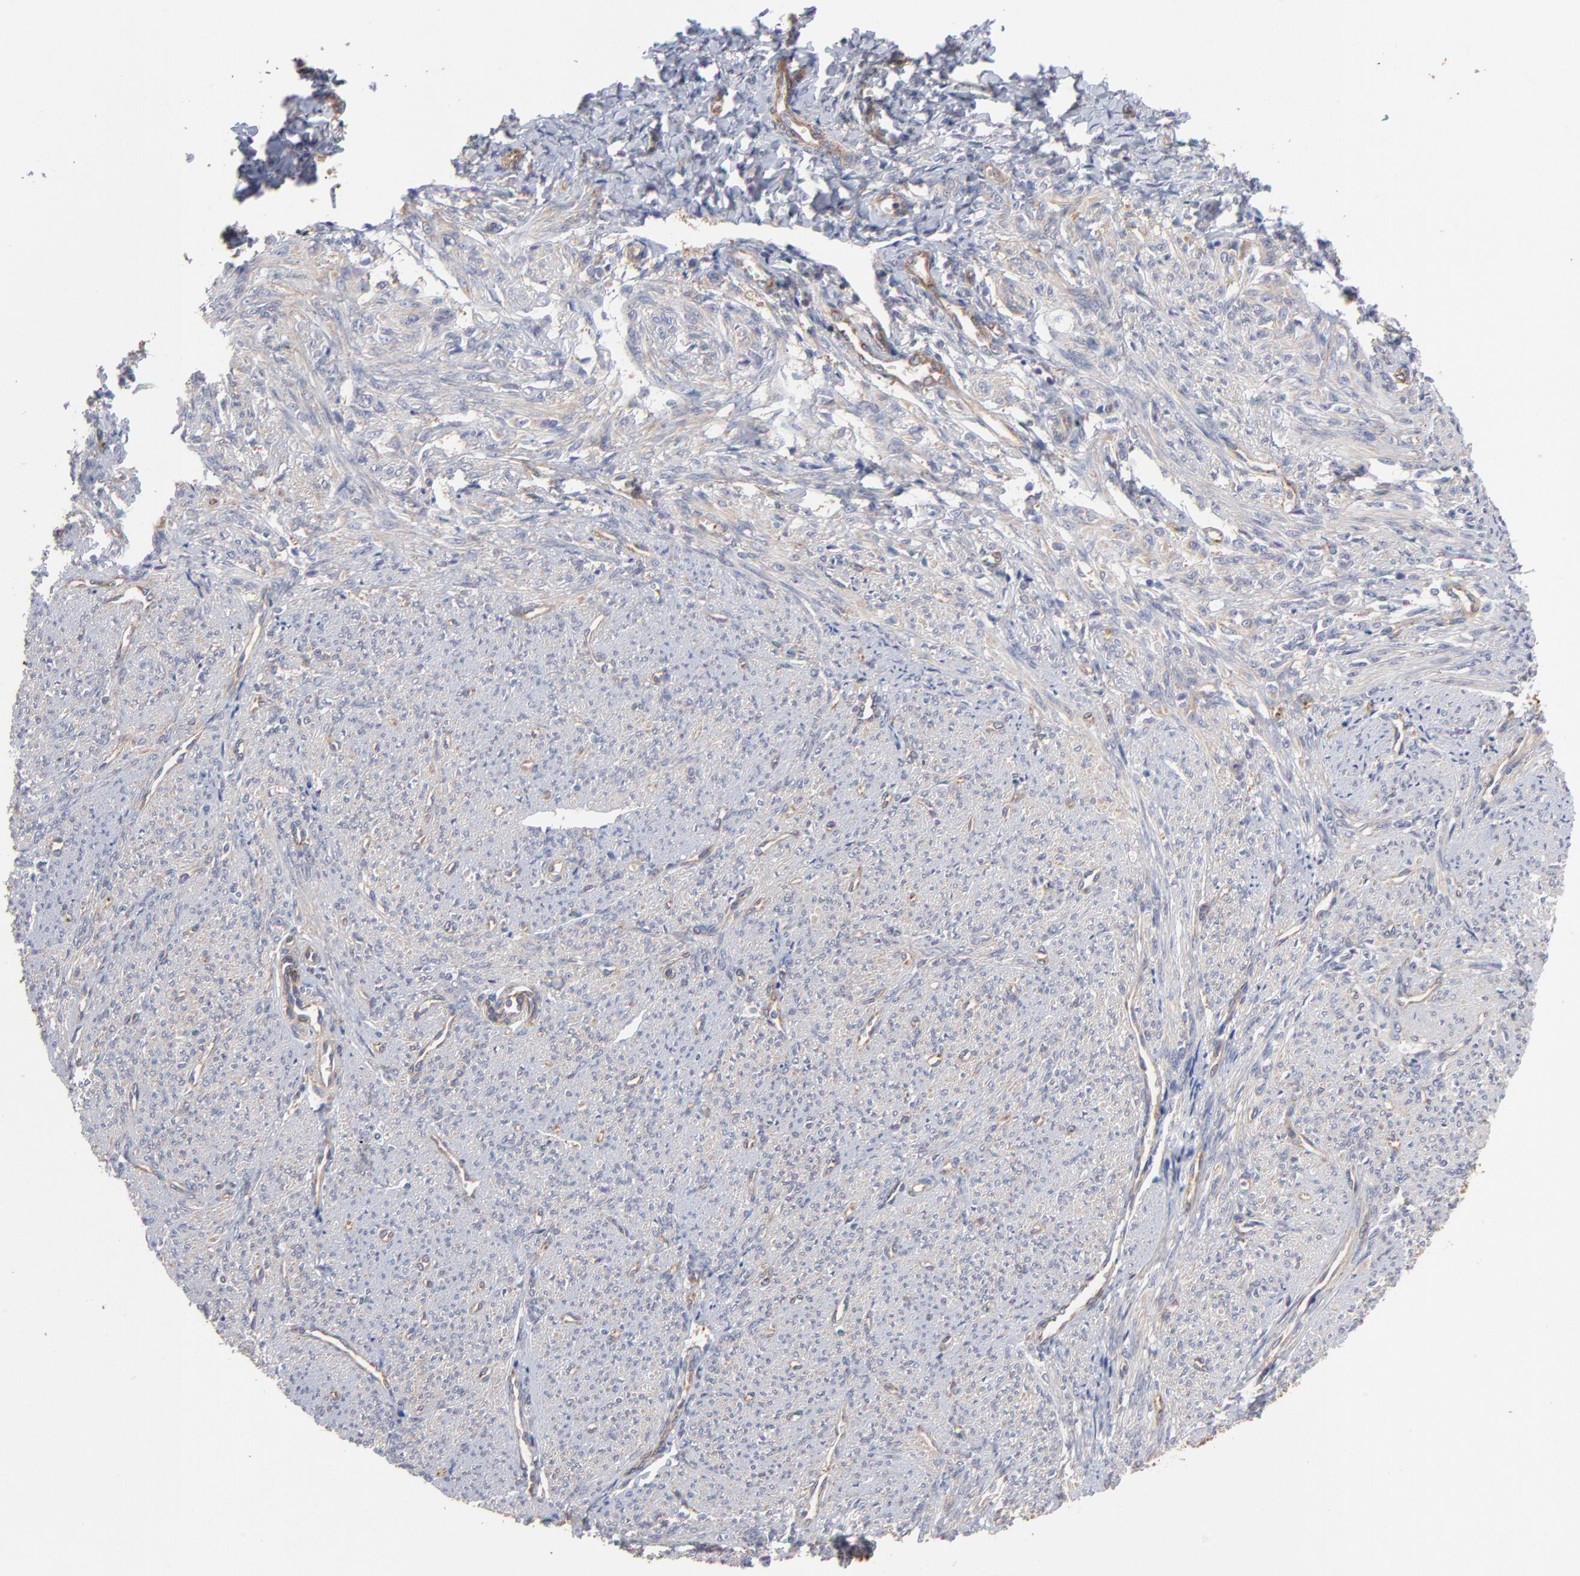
{"staining": {"intensity": "weak", "quantity": "25%-75%", "location": "cytoplasmic/membranous"}, "tissue": "smooth muscle", "cell_type": "Smooth muscle cells", "image_type": "normal", "snomed": [{"axis": "morphology", "description": "Normal tissue, NOS"}, {"axis": "topography", "description": "Smooth muscle"}], "caption": "Protein staining of unremarkable smooth muscle displays weak cytoplasmic/membranous positivity in about 25%-75% of smooth muscle cells.", "gene": "NFKBIA", "patient": {"sex": "female", "age": 65}}